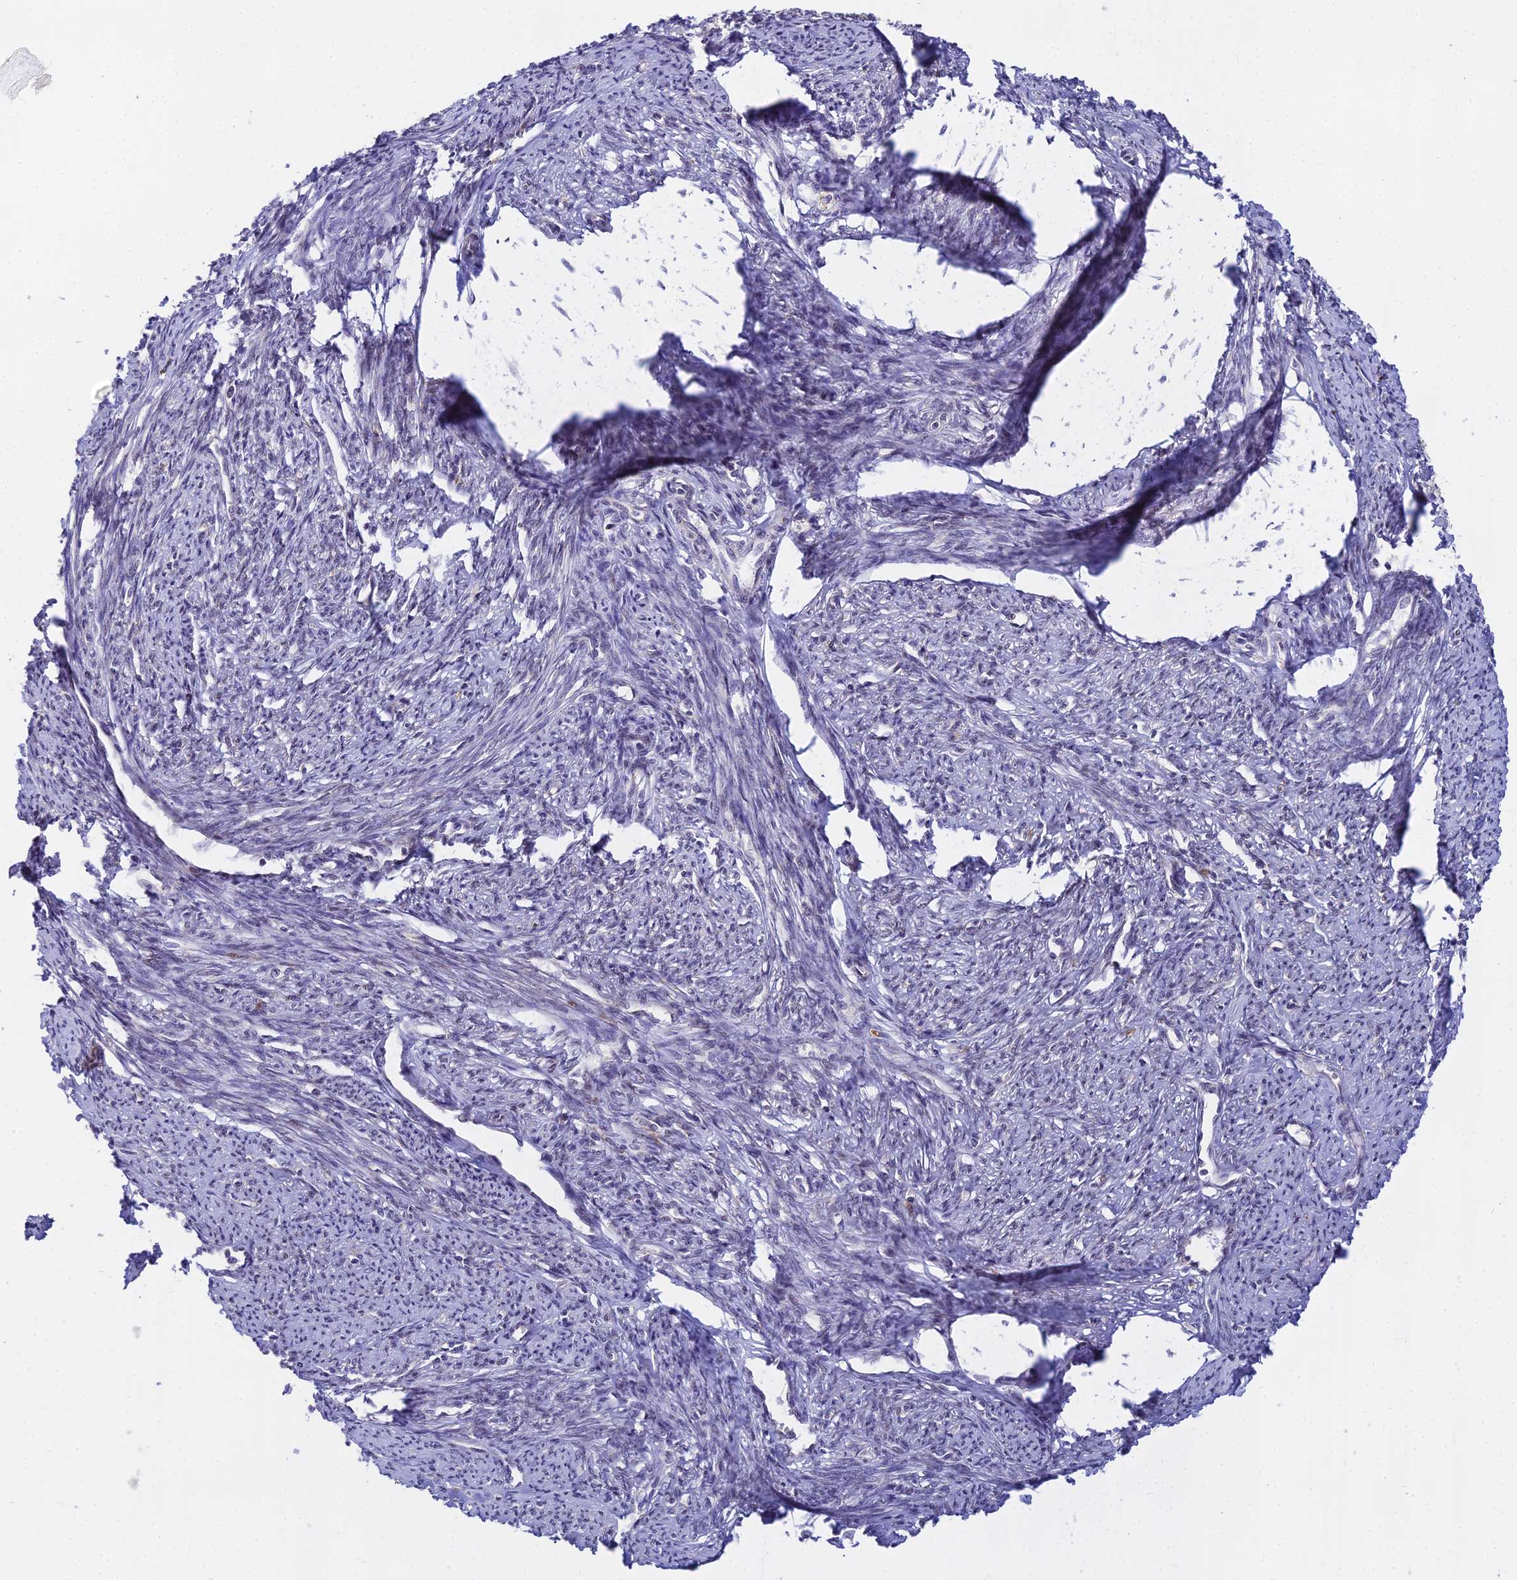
{"staining": {"intensity": "weak", "quantity": "25%-75%", "location": "nuclear"}, "tissue": "smooth muscle", "cell_type": "Smooth muscle cells", "image_type": "normal", "snomed": [{"axis": "morphology", "description": "Normal tissue, NOS"}, {"axis": "topography", "description": "Smooth muscle"}, {"axis": "topography", "description": "Uterus"}], "caption": "Protein expression analysis of benign smooth muscle exhibits weak nuclear positivity in about 25%-75% of smooth muscle cells. The staining was performed using DAB (3,3'-diaminobenzidine) to visualize the protein expression in brown, while the nuclei were stained in blue with hematoxylin (Magnification: 20x).", "gene": "C2orf49", "patient": {"sex": "female", "age": 59}}